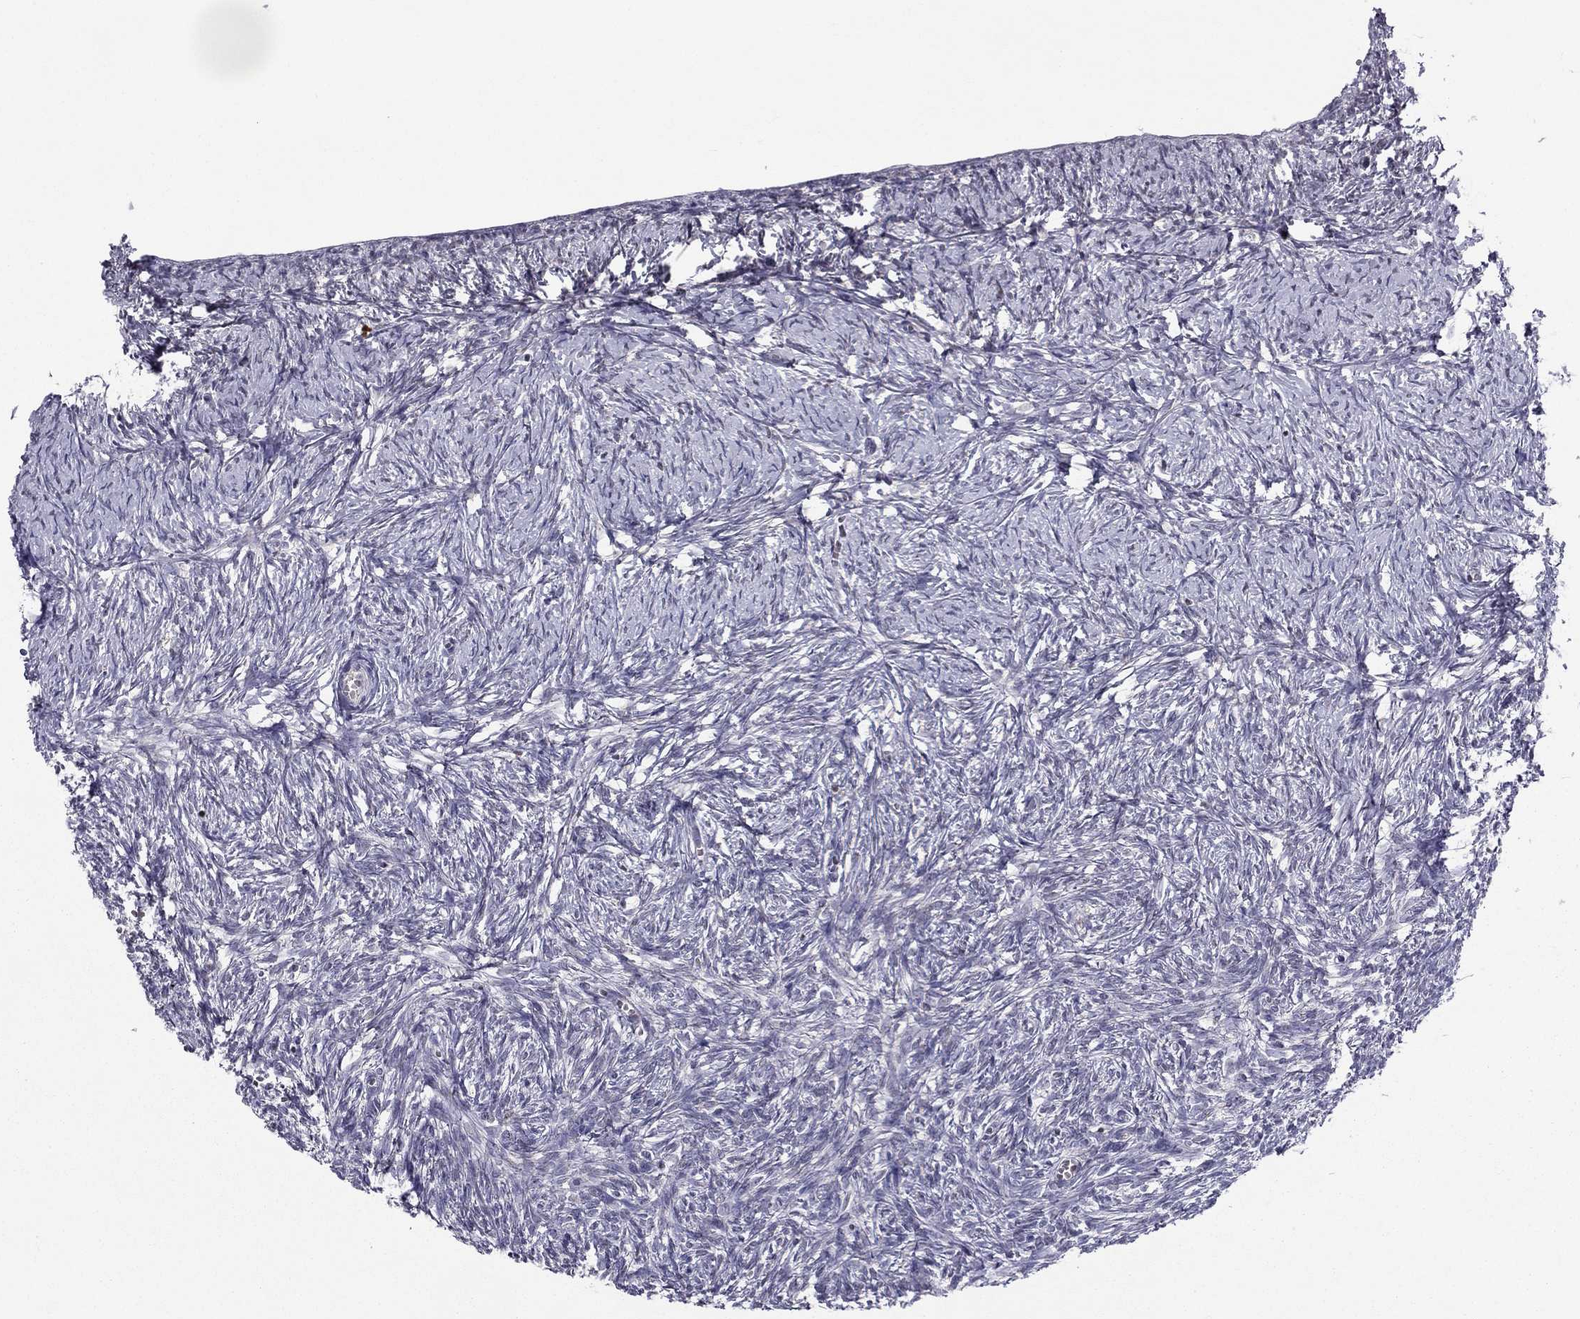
{"staining": {"intensity": "negative", "quantity": "none", "location": "none"}, "tissue": "ovary", "cell_type": "Ovarian stroma cells", "image_type": "normal", "snomed": [{"axis": "morphology", "description": "Normal tissue, NOS"}, {"axis": "topography", "description": "Ovary"}], "caption": "Protein analysis of unremarkable ovary demonstrates no significant positivity in ovarian stroma cells. The staining was performed using DAB to visualize the protein expression in brown, while the nuclei were stained in blue with hematoxylin (Magnification: 20x).", "gene": "HCN1", "patient": {"sex": "female", "age": 43}}